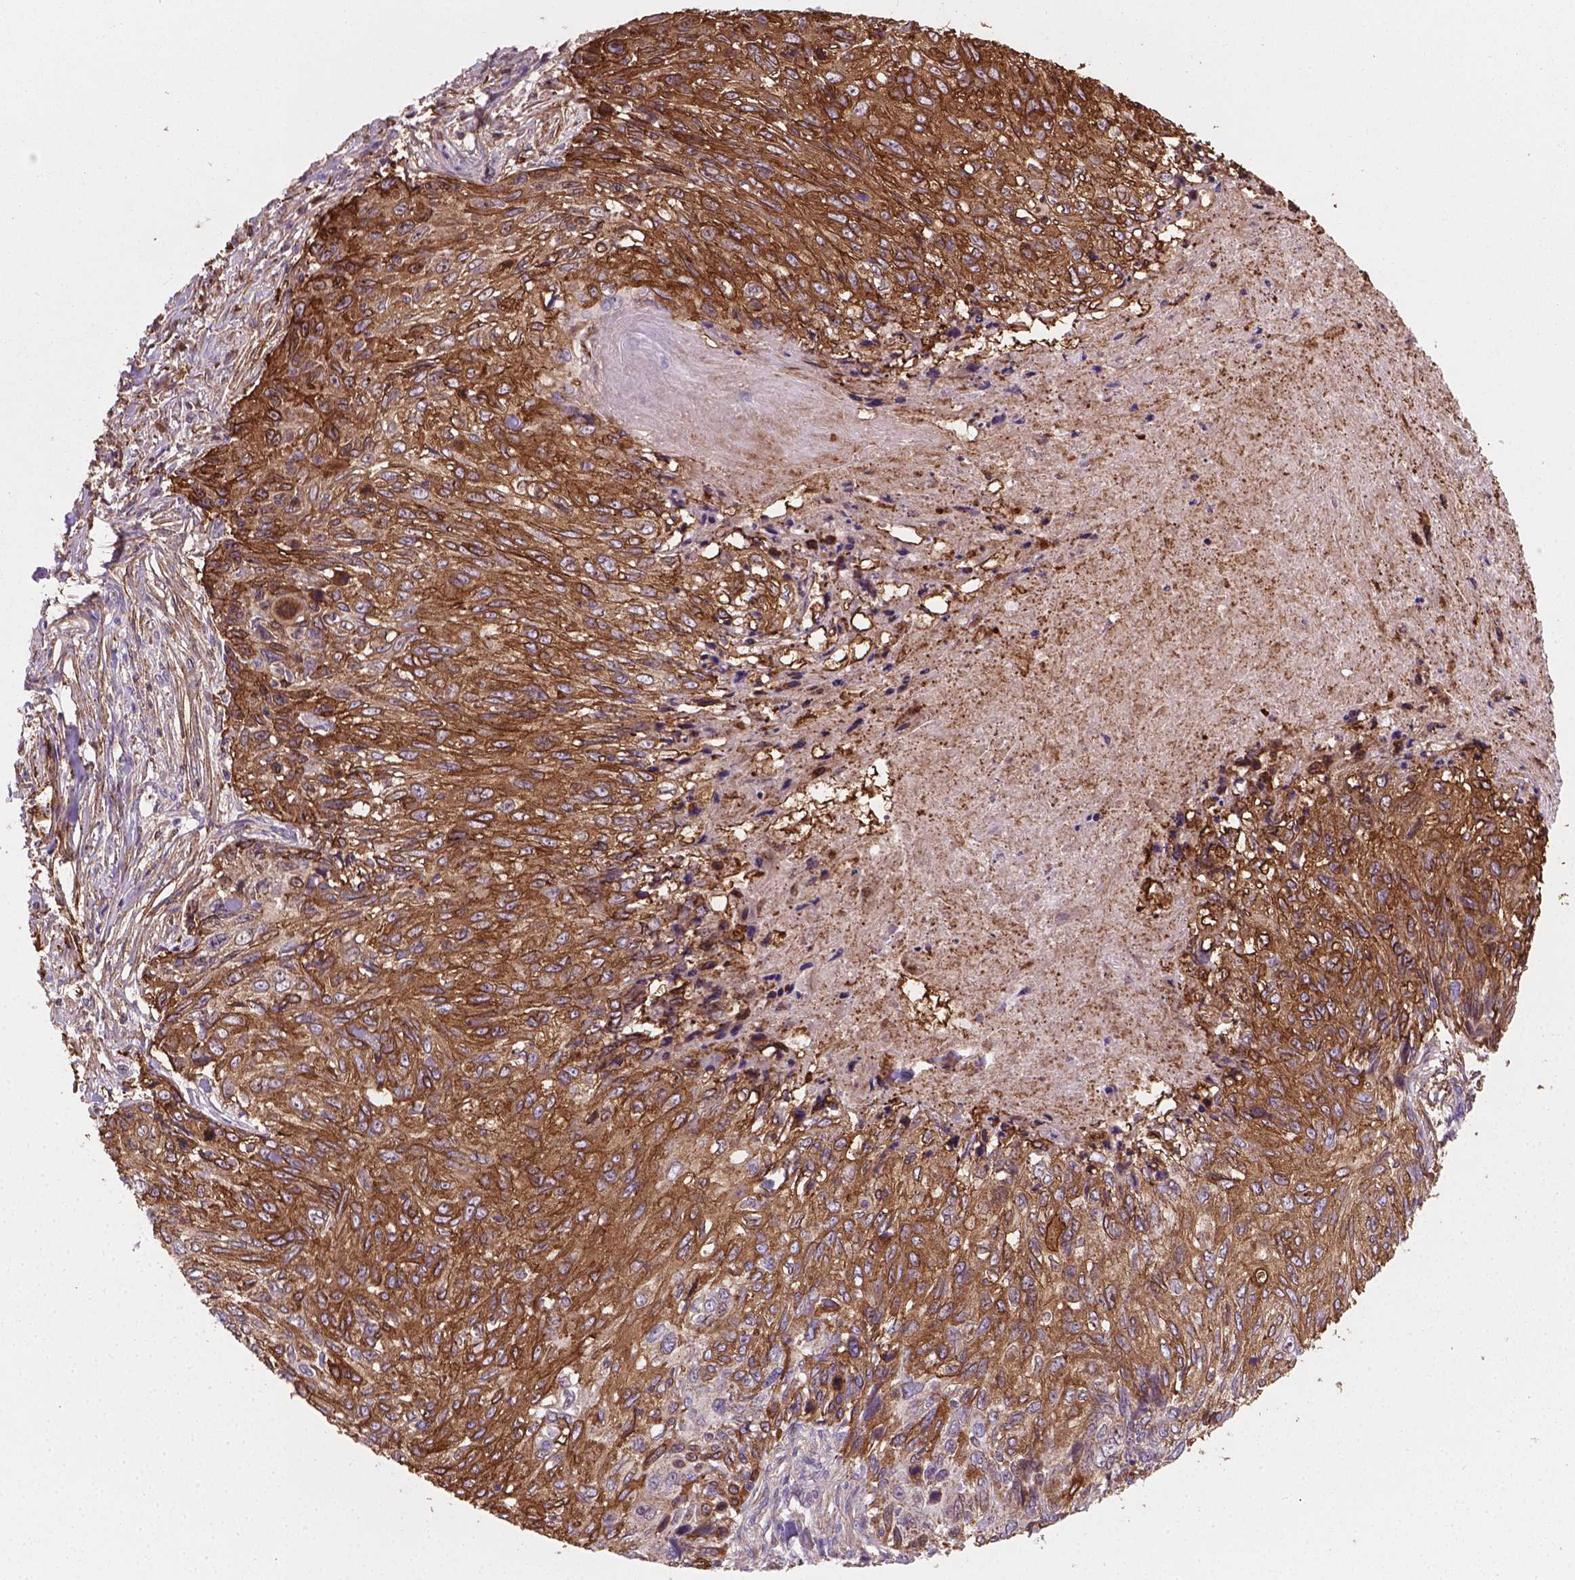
{"staining": {"intensity": "strong", "quantity": ">75%", "location": "cytoplasmic/membranous"}, "tissue": "skin cancer", "cell_type": "Tumor cells", "image_type": "cancer", "snomed": [{"axis": "morphology", "description": "Squamous cell carcinoma, NOS"}, {"axis": "topography", "description": "Skin"}], "caption": "Tumor cells show strong cytoplasmic/membranous staining in about >75% of cells in skin squamous cell carcinoma.", "gene": "TCAF1", "patient": {"sex": "male", "age": 92}}